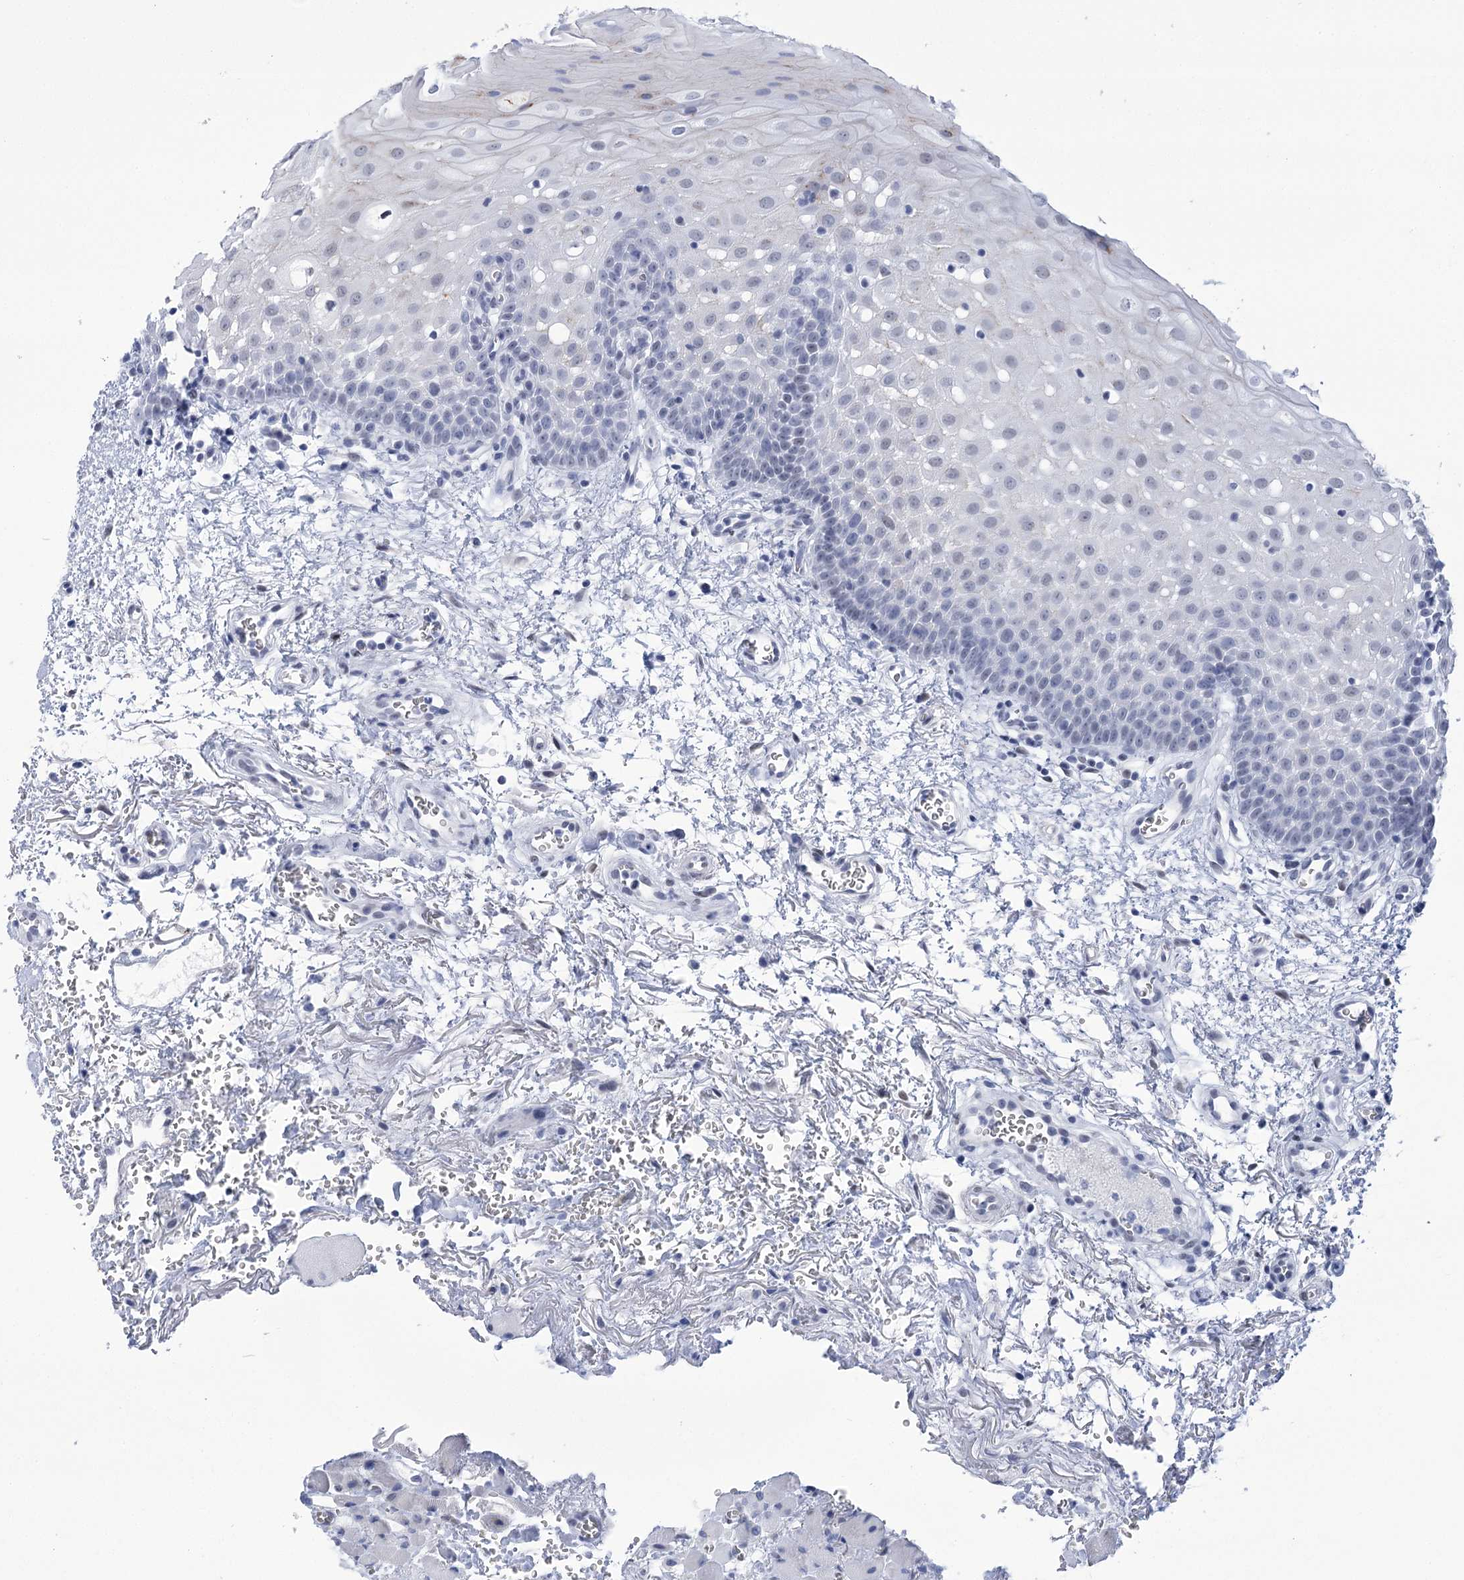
{"staining": {"intensity": "moderate", "quantity": "<25%", "location": "cytoplasmic/membranous"}, "tissue": "oral mucosa", "cell_type": "Squamous epithelial cells", "image_type": "normal", "snomed": [{"axis": "morphology", "description": "Normal tissue, NOS"}, {"axis": "morphology", "description": "Squamous cell carcinoma, NOS"}, {"axis": "topography", "description": "Oral tissue"}, {"axis": "topography", "description": "Head-Neck"}], "caption": "Immunohistochemistry (DAB (3,3'-diaminobenzidine)) staining of normal human oral mucosa exhibits moderate cytoplasmic/membranous protein staining in approximately <25% of squamous epithelial cells.", "gene": "HORMAD1", "patient": {"sex": "male", "age": 68}}